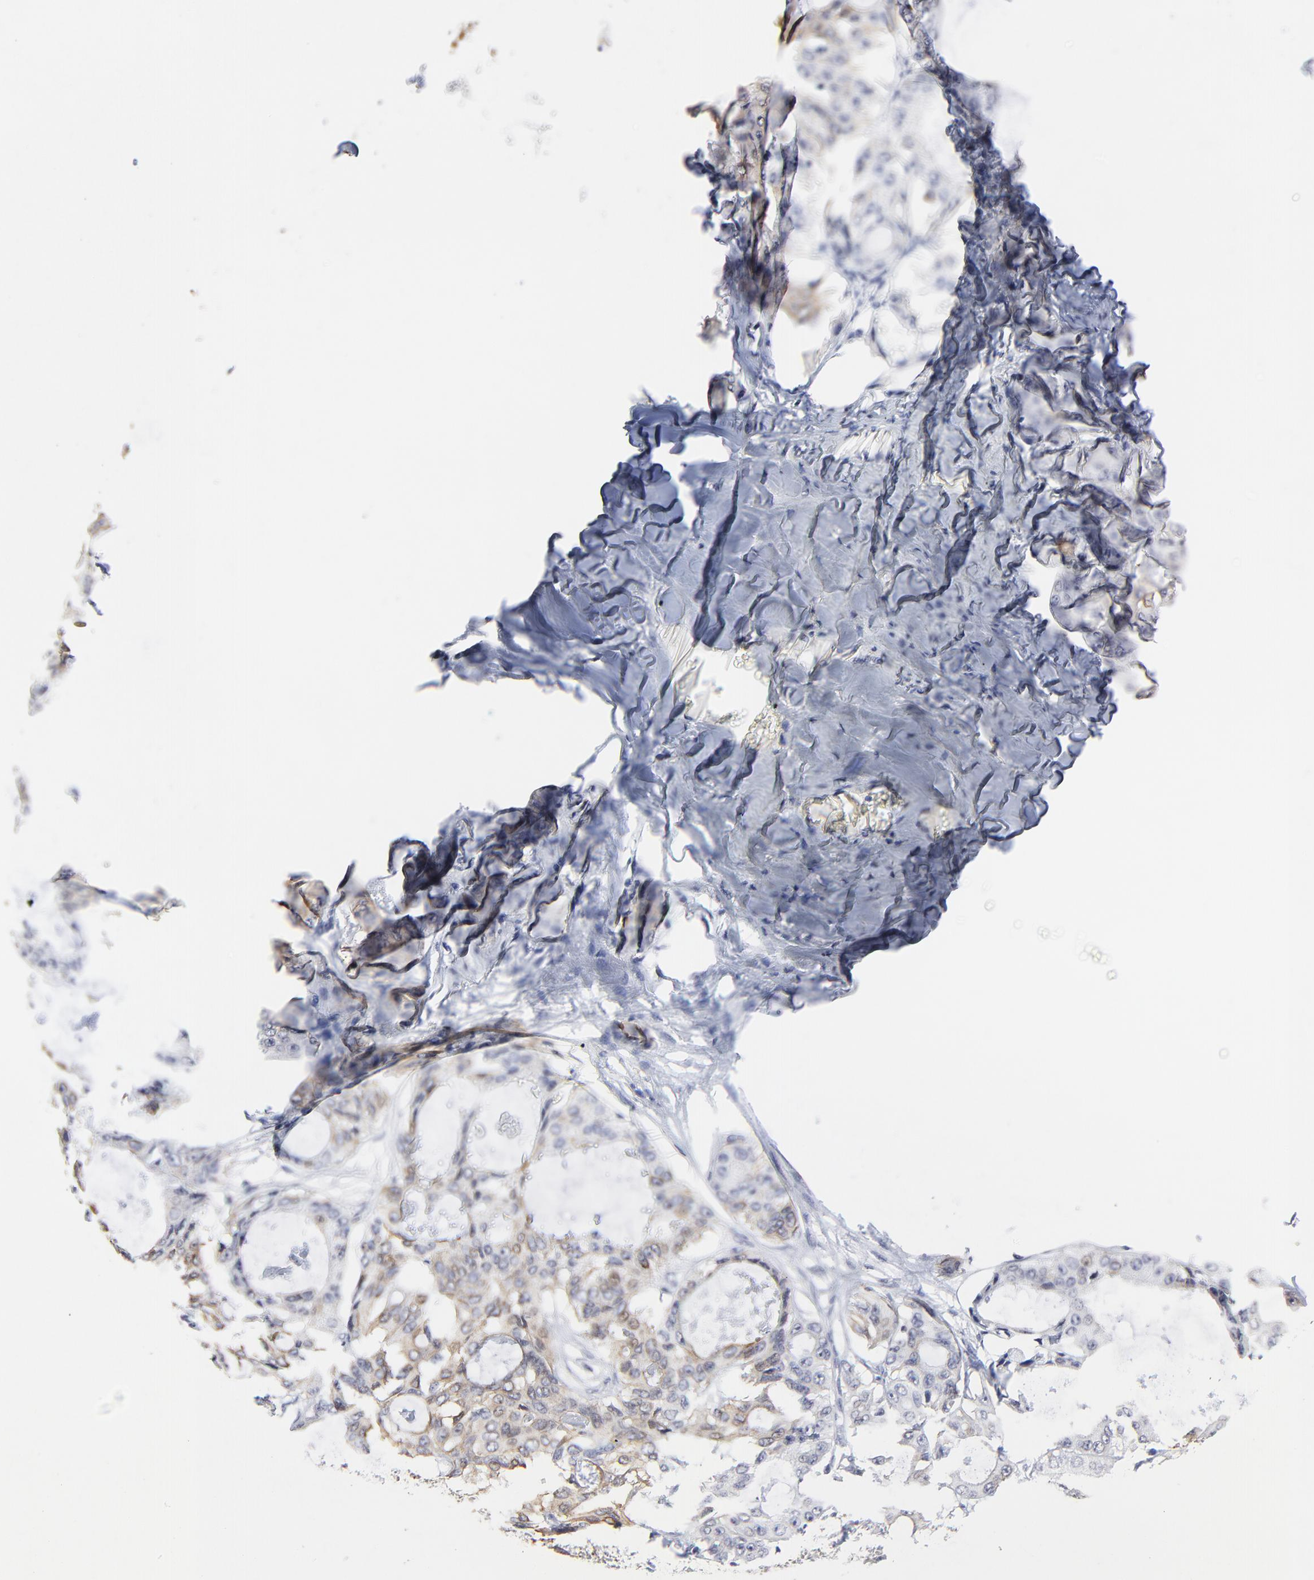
{"staining": {"intensity": "negative", "quantity": "none", "location": "none"}, "tissue": "ovarian cancer", "cell_type": "Tumor cells", "image_type": "cancer", "snomed": [{"axis": "morphology", "description": "Carcinoma, endometroid"}, {"axis": "topography", "description": "Ovary"}], "caption": "Tumor cells are negative for protein expression in human ovarian endometroid carcinoma.", "gene": "FAM199X", "patient": {"sex": "female", "age": 61}}